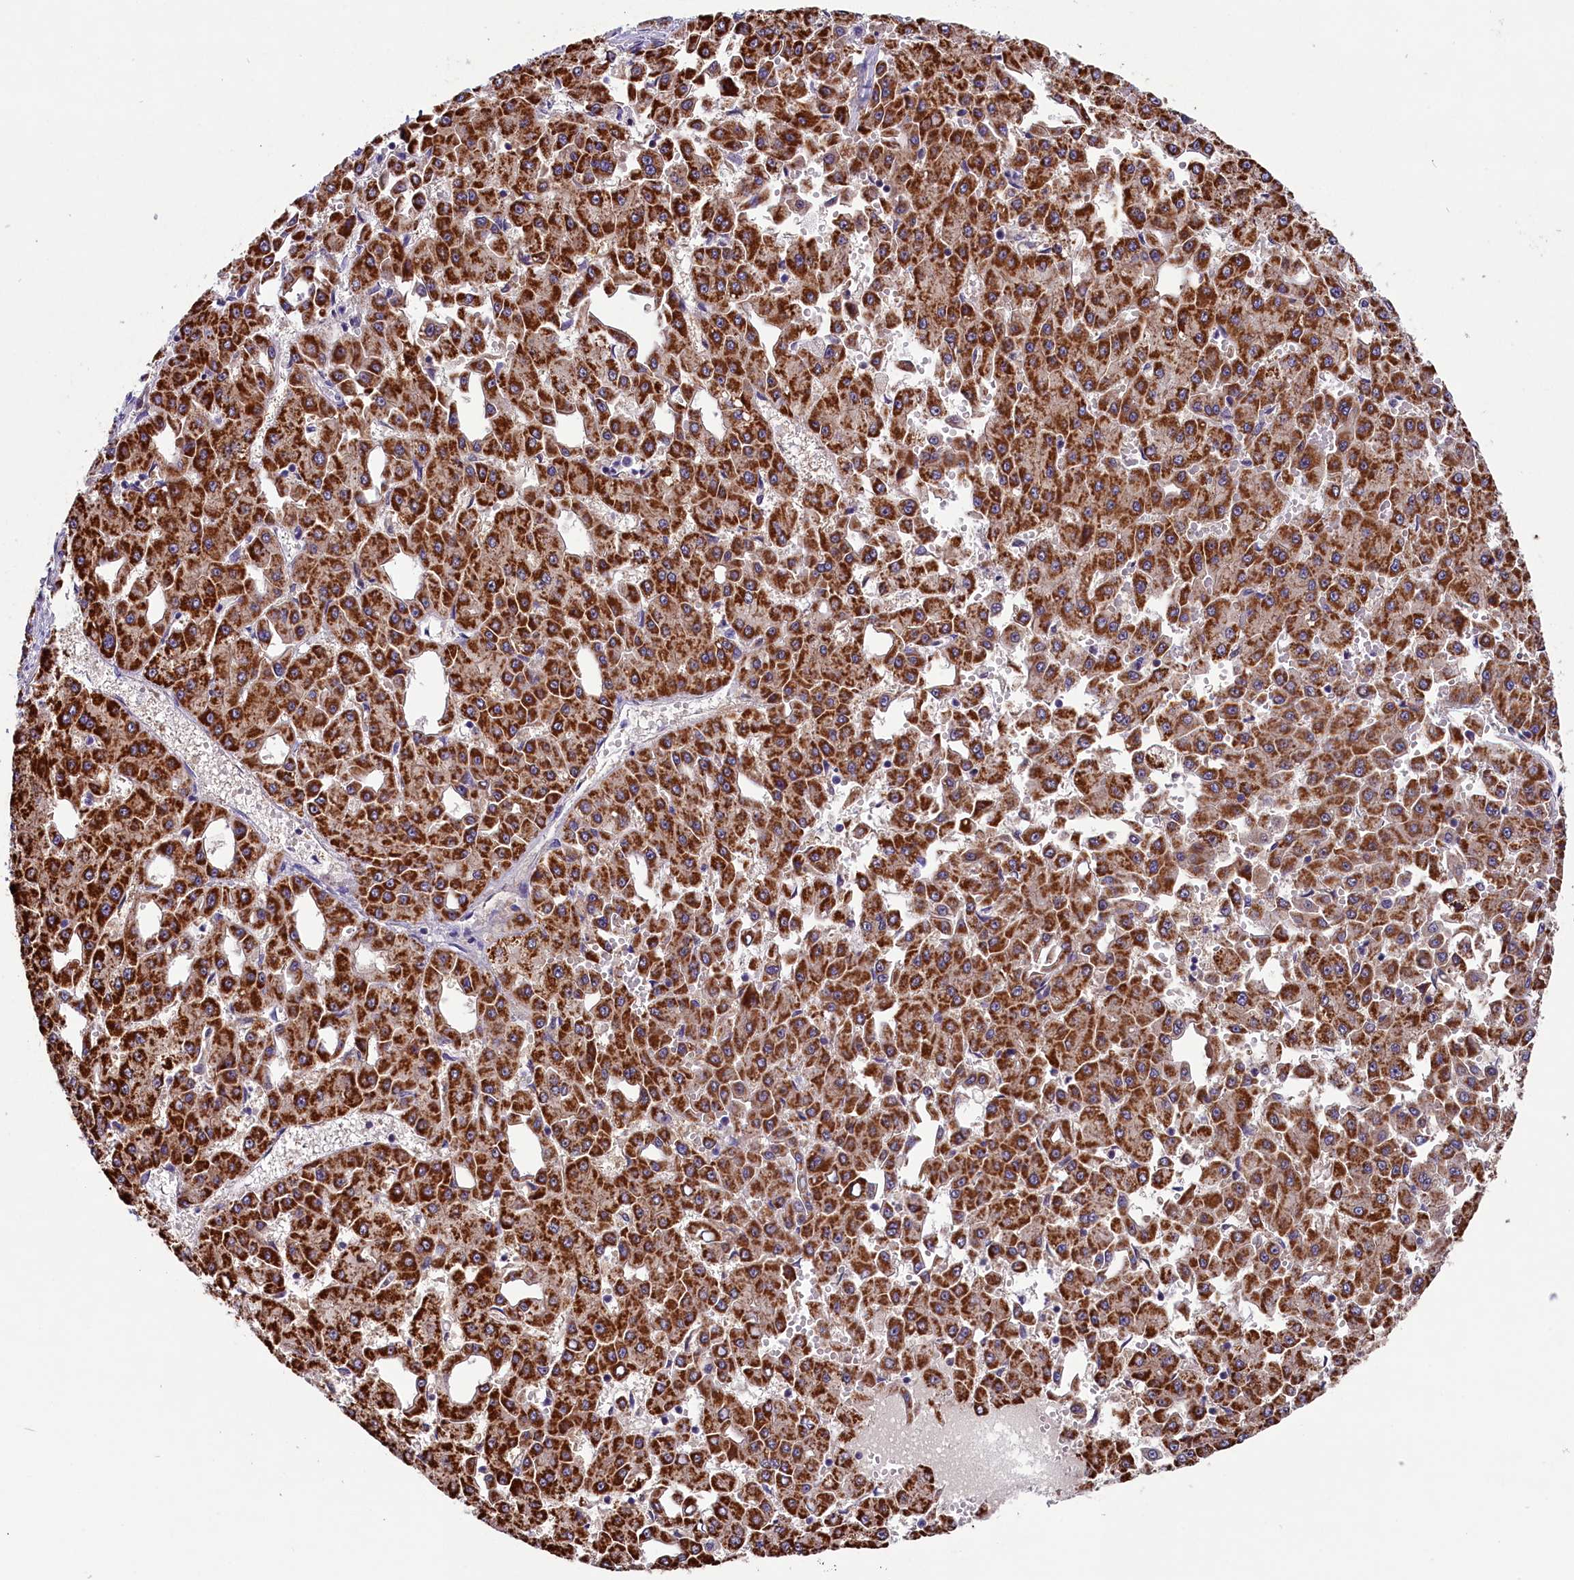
{"staining": {"intensity": "strong", "quantity": ">75%", "location": "cytoplasmic/membranous"}, "tissue": "liver cancer", "cell_type": "Tumor cells", "image_type": "cancer", "snomed": [{"axis": "morphology", "description": "Carcinoma, Hepatocellular, NOS"}, {"axis": "topography", "description": "Liver"}], "caption": "High-power microscopy captured an immunohistochemistry (IHC) photomicrograph of liver cancer (hepatocellular carcinoma), revealing strong cytoplasmic/membranous positivity in approximately >75% of tumor cells. The protein is shown in brown color, while the nuclei are stained blue.", "gene": "SCD5", "patient": {"sex": "male", "age": 47}}